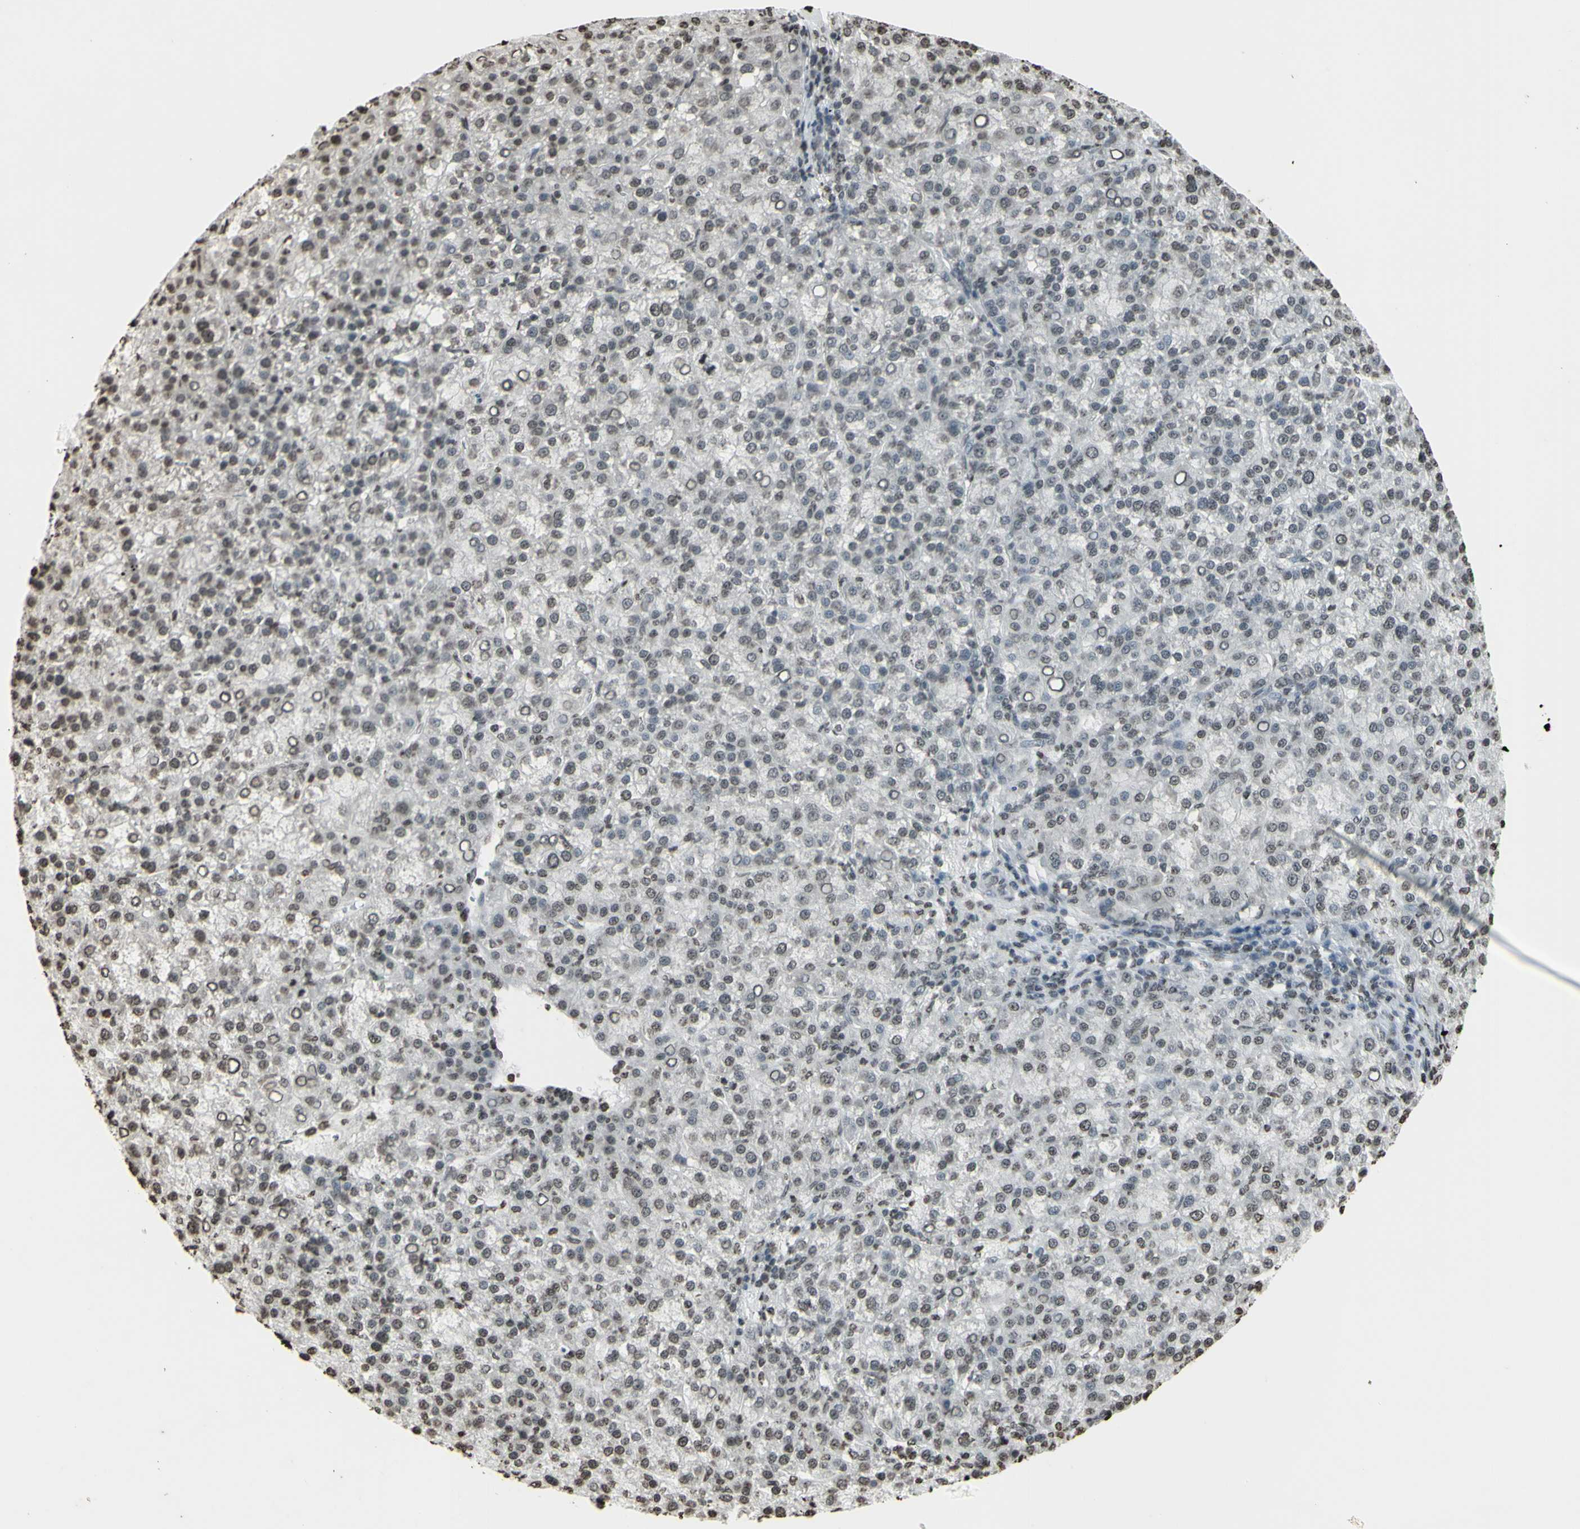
{"staining": {"intensity": "negative", "quantity": "none", "location": "none"}, "tissue": "liver cancer", "cell_type": "Tumor cells", "image_type": "cancer", "snomed": [{"axis": "morphology", "description": "Carcinoma, Hepatocellular, NOS"}, {"axis": "topography", "description": "Liver"}], "caption": "Immunohistochemistry micrograph of human liver cancer (hepatocellular carcinoma) stained for a protein (brown), which demonstrates no positivity in tumor cells. (Brightfield microscopy of DAB immunohistochemistry at high magnification).", "gene": "CD79B", "patient": {"sex": "female", "age": 58}}